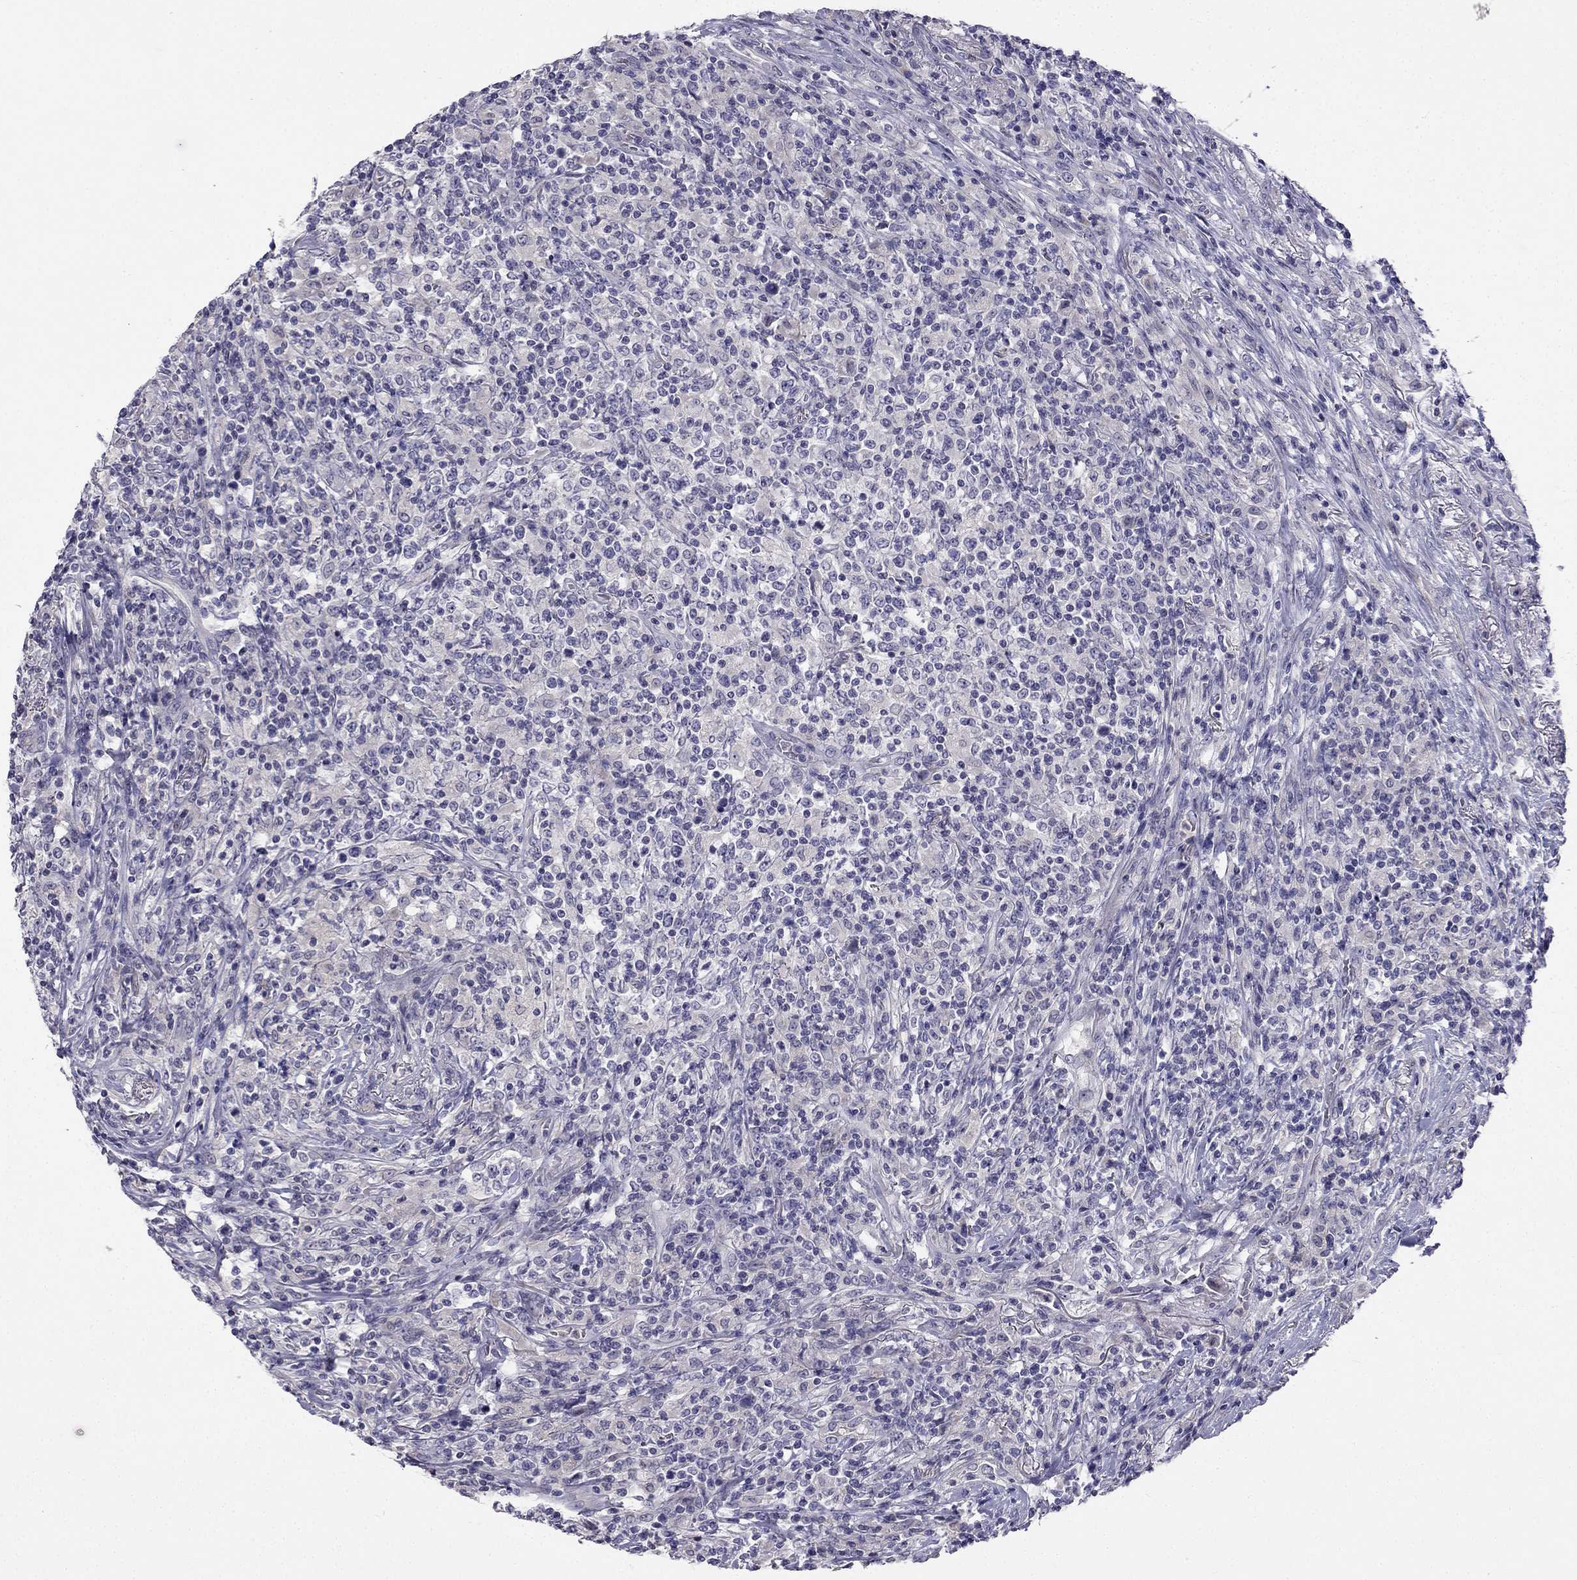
{"staining": {"intensity": "negative", "quantity": "none", "location": "none"}, "tissue": "lymphoma", "cell_type": "Tumor cells", "image_type": "cancer", "snomed": [{"axis": "morphology", "description": "Malignant lymphoma, non-Hodgkin's type, High grade"}, {"axis": "topography", "description": "Lung"}], "caption": "A photomicrograph of human high-grade malignant lymphoma, non-Hodgkin's type is negative for staining in tumor cells.", "gene": "C16orf89", "patient": {"sex": "male", "age": 79}}